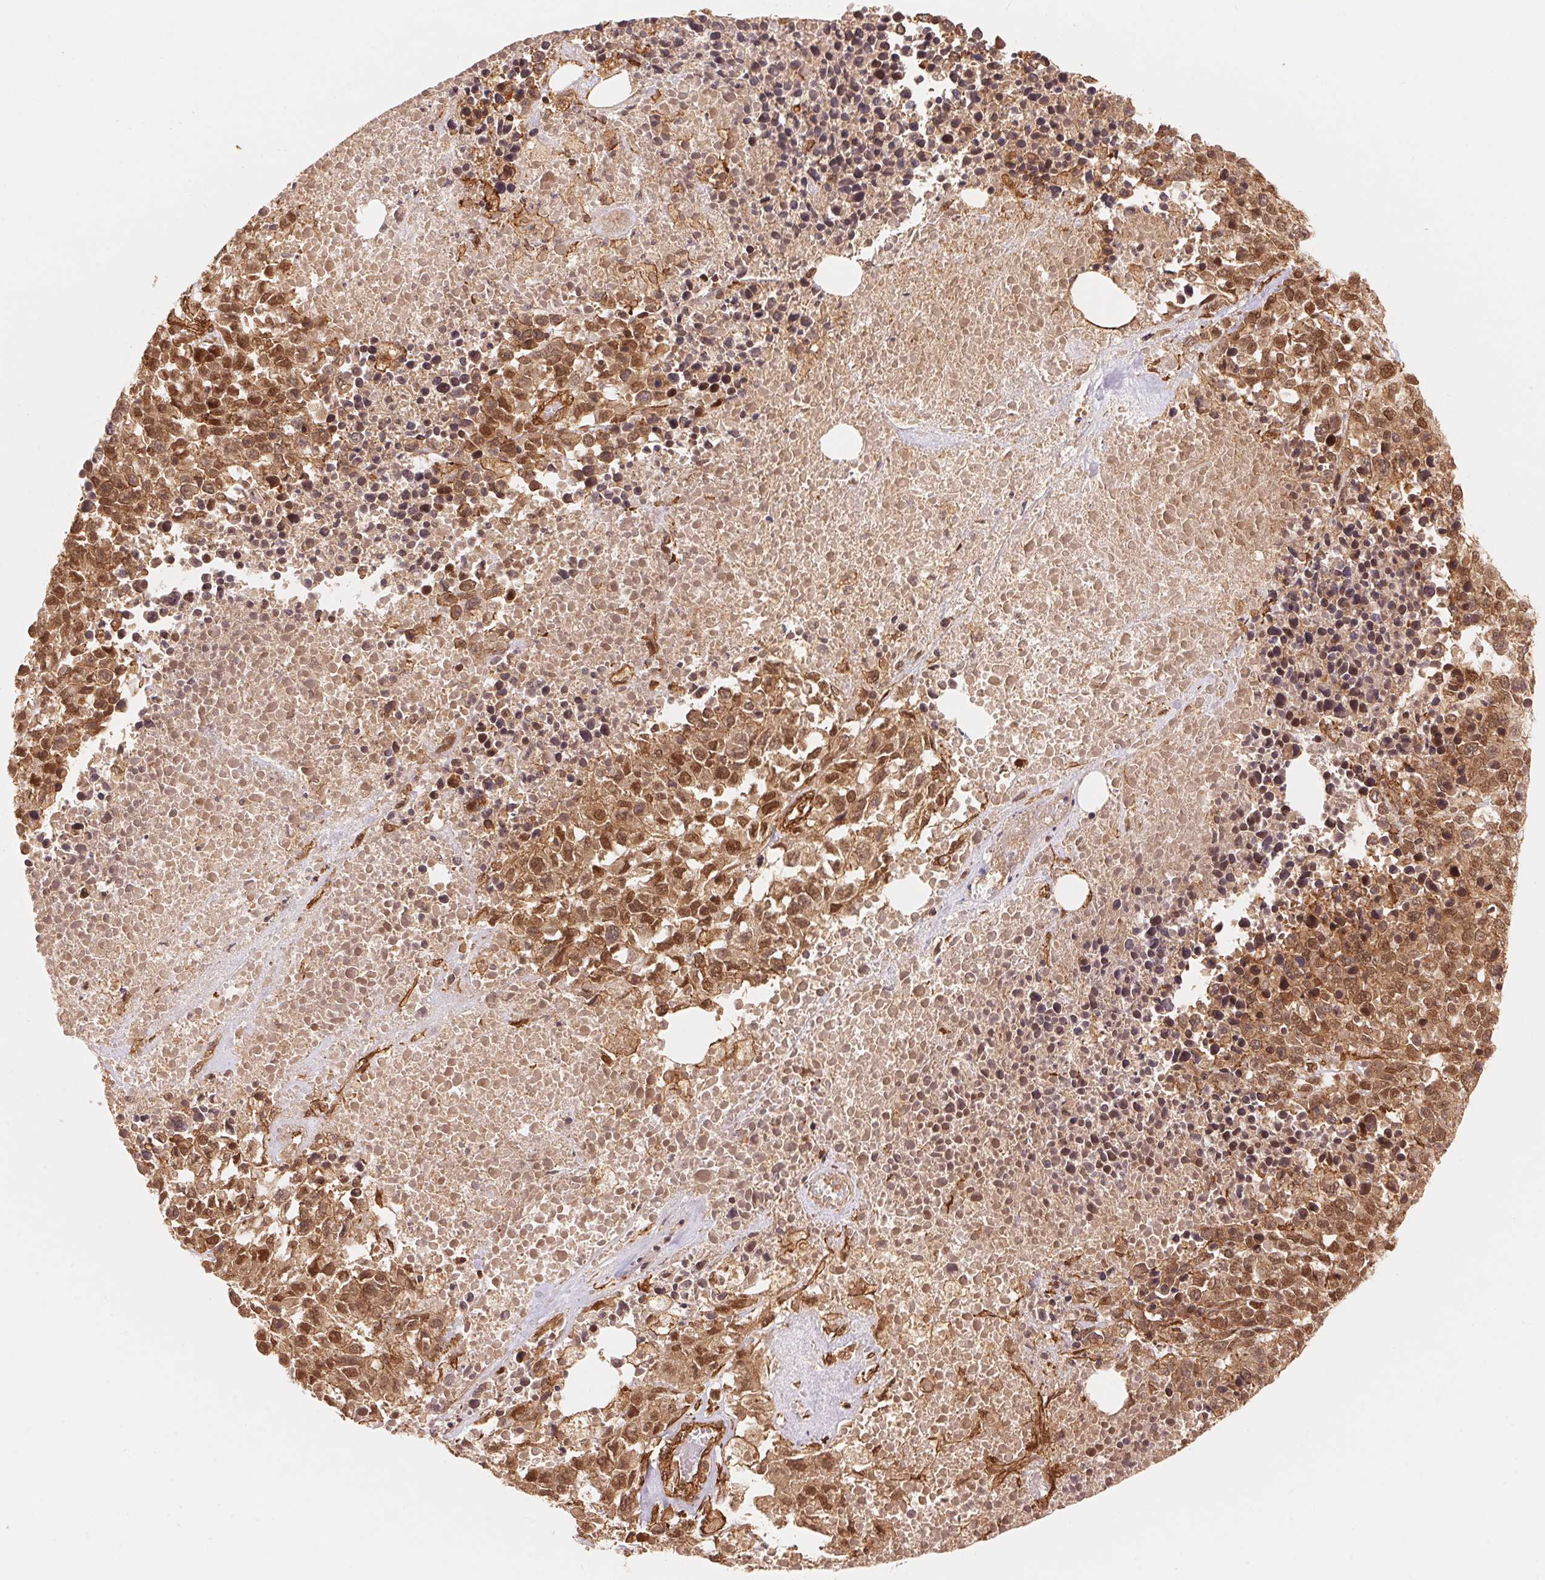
{"staining": {"intensity": "moderate", "quantity": ">75%", "location": "cytoplasmic/membranous,nuclear"}, "tissue": "melanoma", "cell_type": "Tumor cells", "image_type": "cancer", "snomed": [{"axis": "morphology", "description": "Malignant melanoma, Metastatic site"}, {"axis": "topography", "description": "Skin"}], "caption": "About >75% of tumor cells in human melanoma exhibit moderate cytoplasmic/membranous and nuclear protein expression as visualized by brown immunohistochemical staining.", "gene": "TNIP2", "patient": {"sex": "male", "age": 84}}